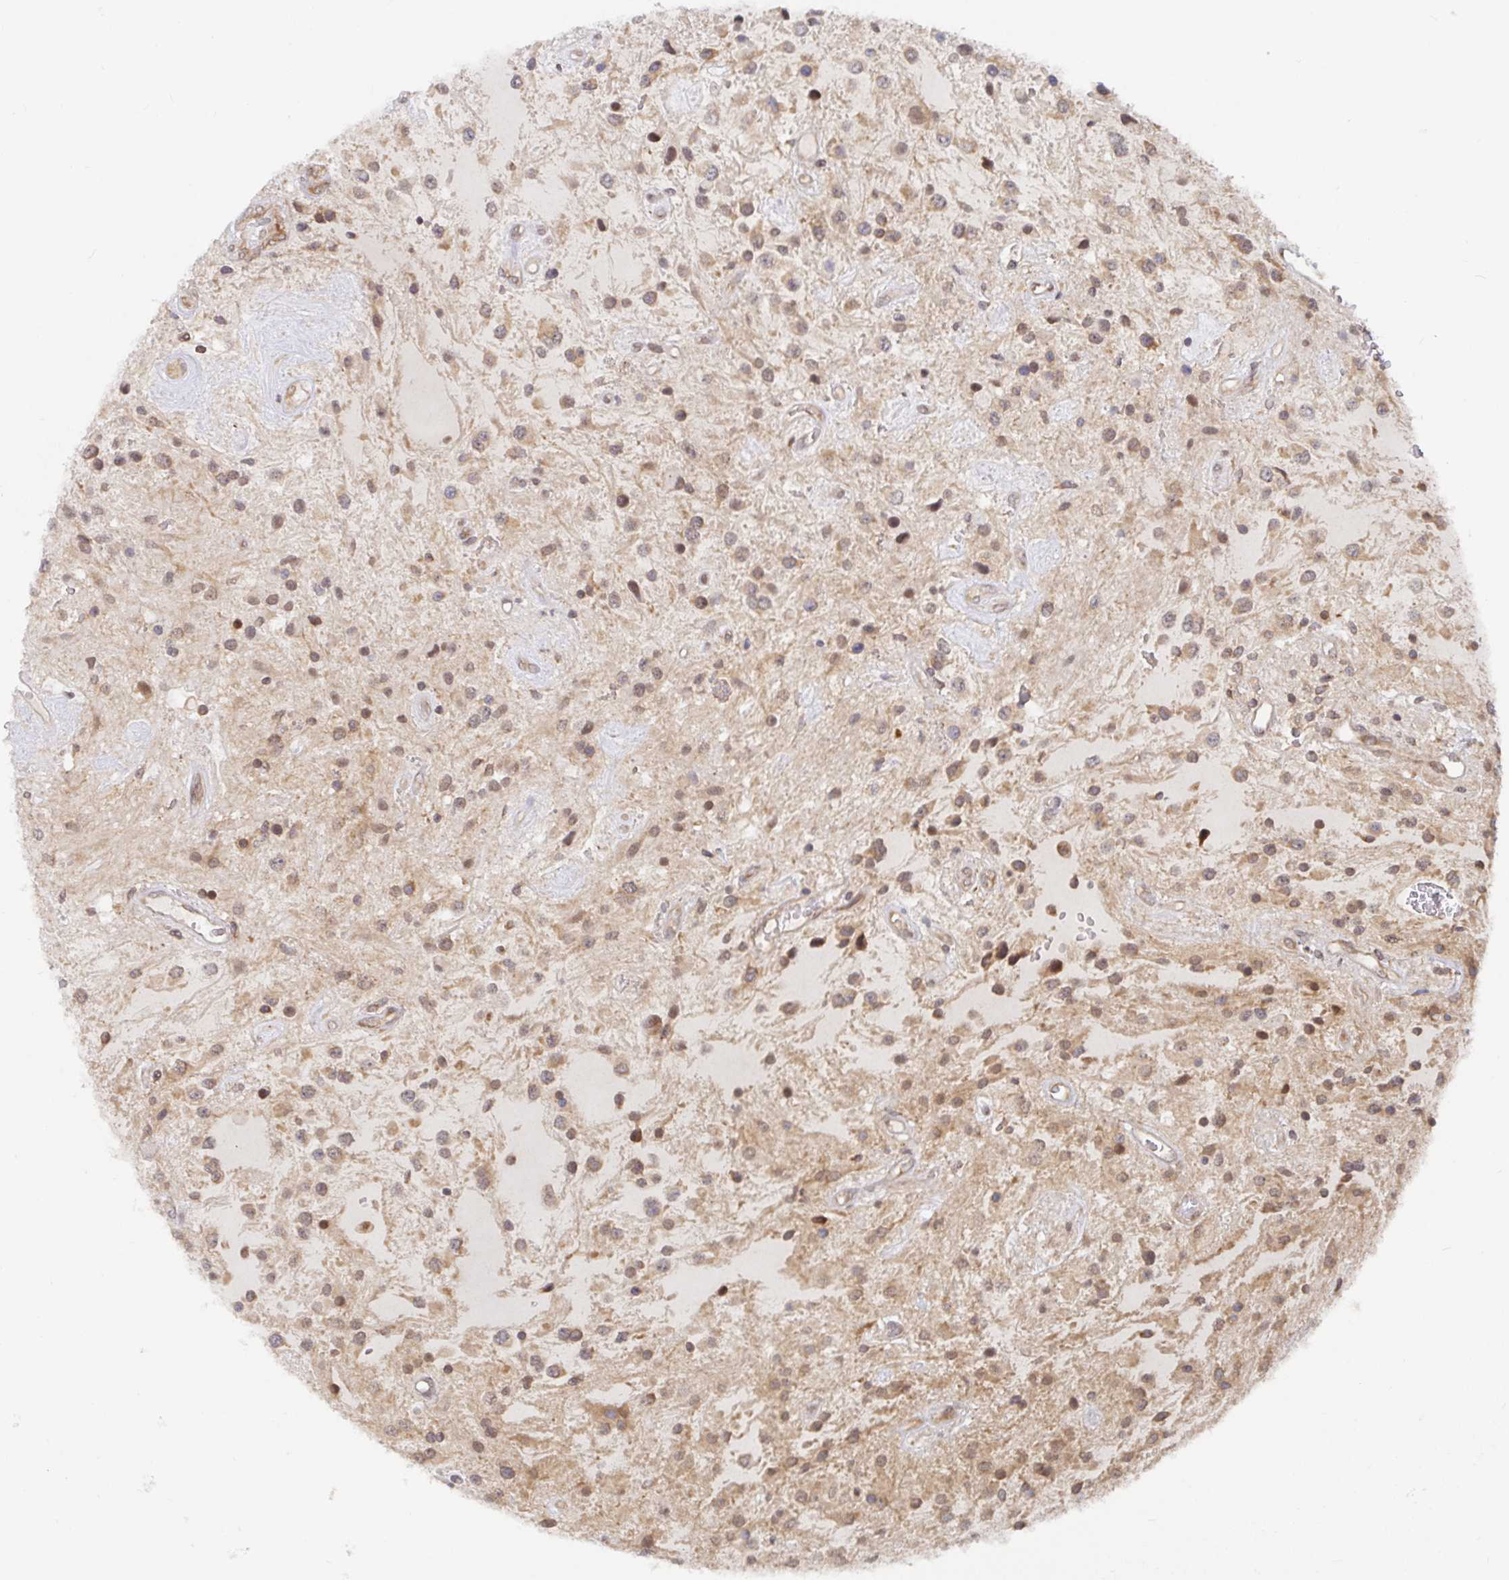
{"staining": {"intensity": "moderate", "quantity": ">75%", "location": "cytoplasmic/membranous"}, "tissue": "glioma", "cell_type": "Tumor cells", "image_type": "cancer", "snomed": [{"axis": "morphology", "description": "Glioma, malignant, Low grade"}, {"axis": "topography", "description": "Cerebellum"}], "caption": "An immunohistochemistry histopathology image of neoplastic tissue is shown. Protein staining in brown shows moderate cytoplasmic/membranous positivity in malignant glioma (low-grade) within tumor cells.", "gene": "ALG1", "patient": {"sex": "female", "age": 14}}